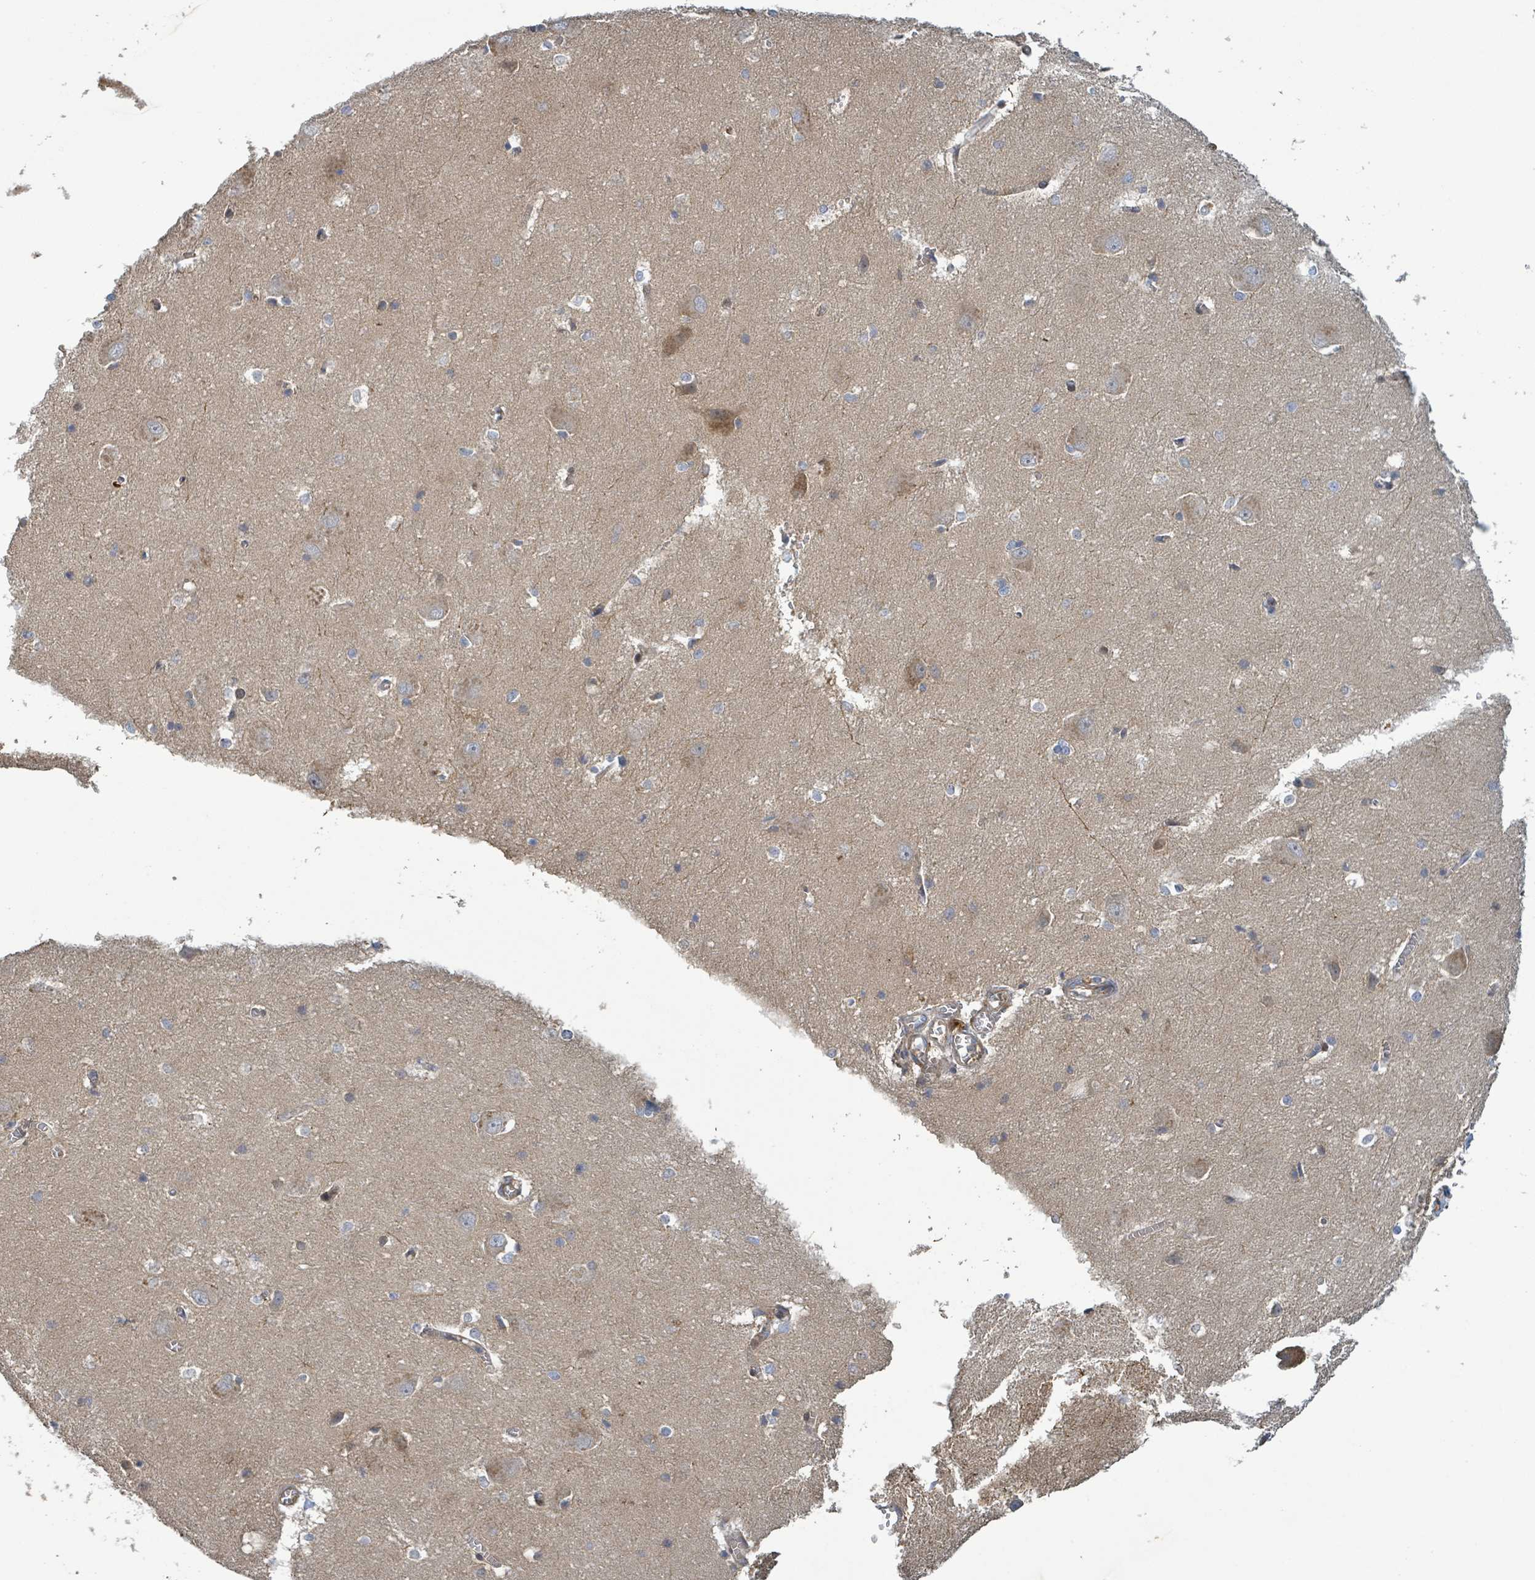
{"staining": {"intensity": "negative", "quantity": "none", "location": "none"}, "tissue": "hippocampus", "cell_type": "Glial cells", "image_type": "normal", "snomed": [{"axis": "morphology", "description": "Normal tissue, NOS"}, {"axis": "topography", "description": "Hippocampus"}], "caption": "The image demonstrates no staining of glial cells in unremarkable hippocampus. (DAB immunohistochemistry (IHC) with hematoxylin counter stain).", "gene": "STARD4", "patient": {"sex": "female", "age": 64}}